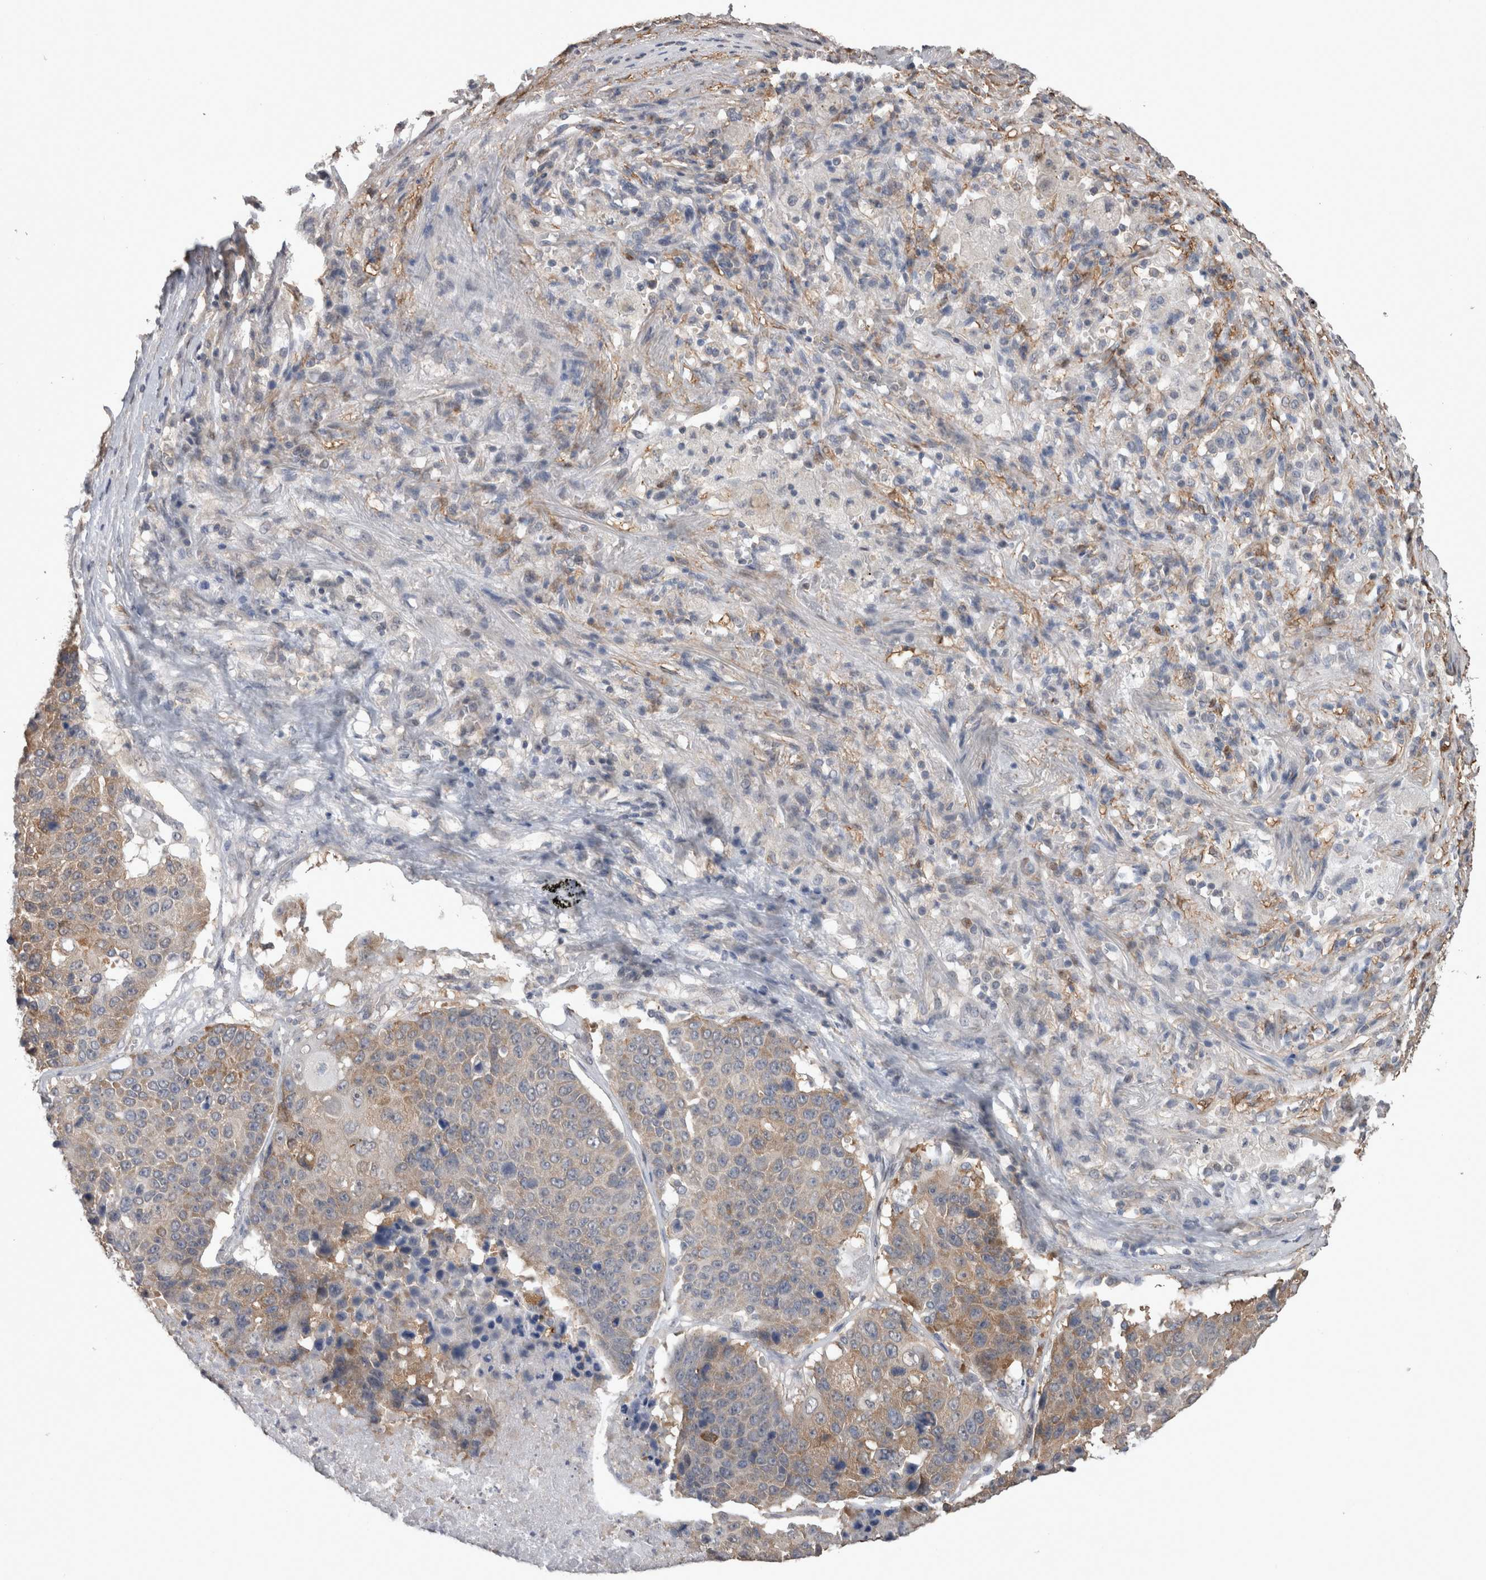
{"staining": {"intensity": "weak", "quantity": "<25%", "location": "cytoplasmic/membranous"}, "tissue": "lung cancer", "cell_type": "Tumor cells", "image_type": "cancer", "snomed": [{"axis": "morphology", "description": "Squamous cell carcinoma, NOS"}, {"axis": "topography", "description": "Lung"}], "caption": "The immunohistochemistry (IHC) histopathology image has no significant staining in tumor cells of squamous cell carcinoma (lung) tissue.", "gene": "DDX6", "patient": {"sex": "male", "age": 61}}